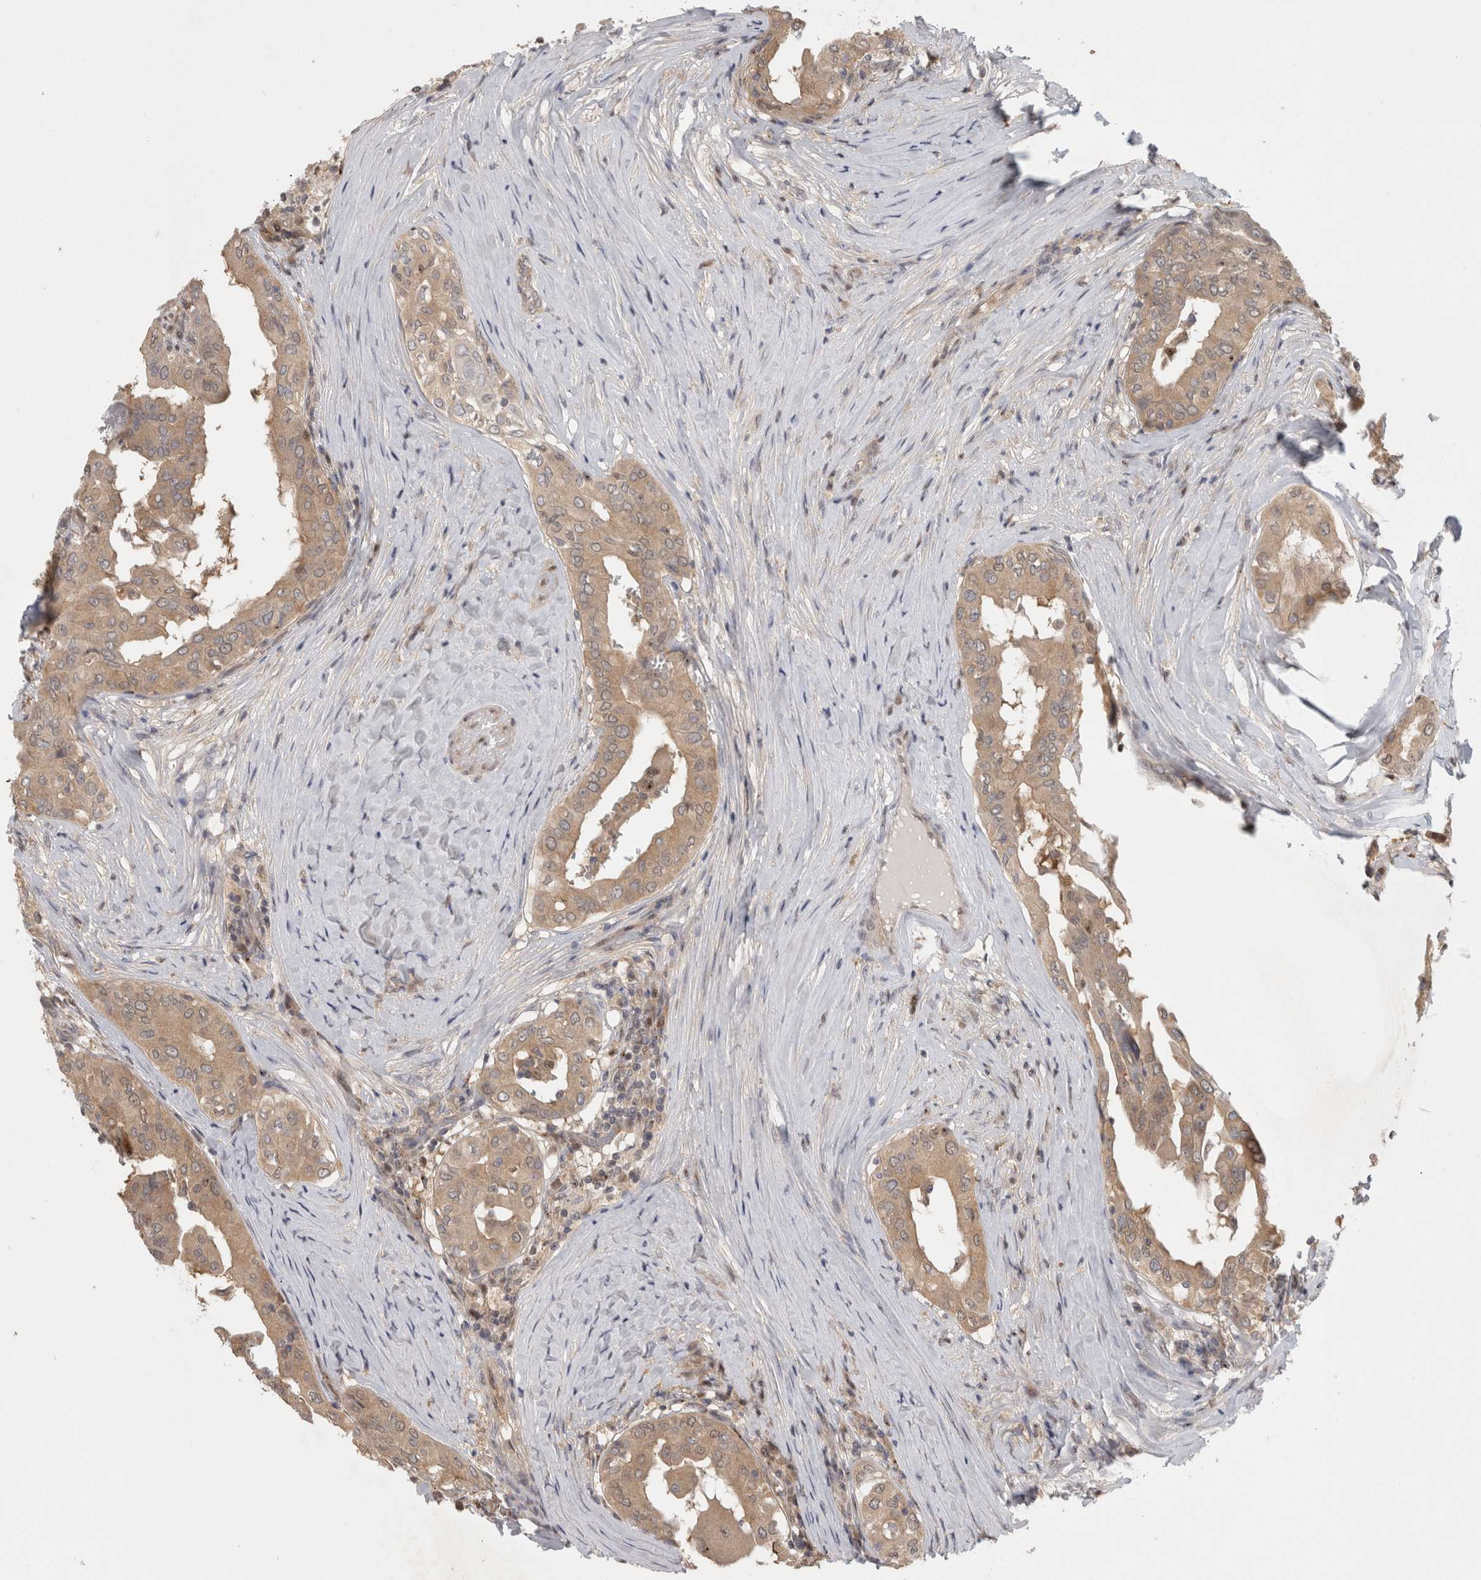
{"staining": {"intensity": "weak", "quantity": ">75%", "location": "cytoplasmic/membranous"}, "tissue": "thyroid cancer", "cell_type": "Tumor cells", "image_type": "cancer", "snomed": [{"axis": "morphology", "description": "Papillary adenocarcinoma, NOS"}, {"axis": "topography", "description": "Thyroid gland"}], "caption": "Thyroid cancer (papillary adenocarcinoma) stained for a protein (brown) demonstrates weak cytoplasmic/membranous positive expression in about >75% of tumor cells.", "gene": "PIGP", "patient": {"sex": "male", "age": 33}}